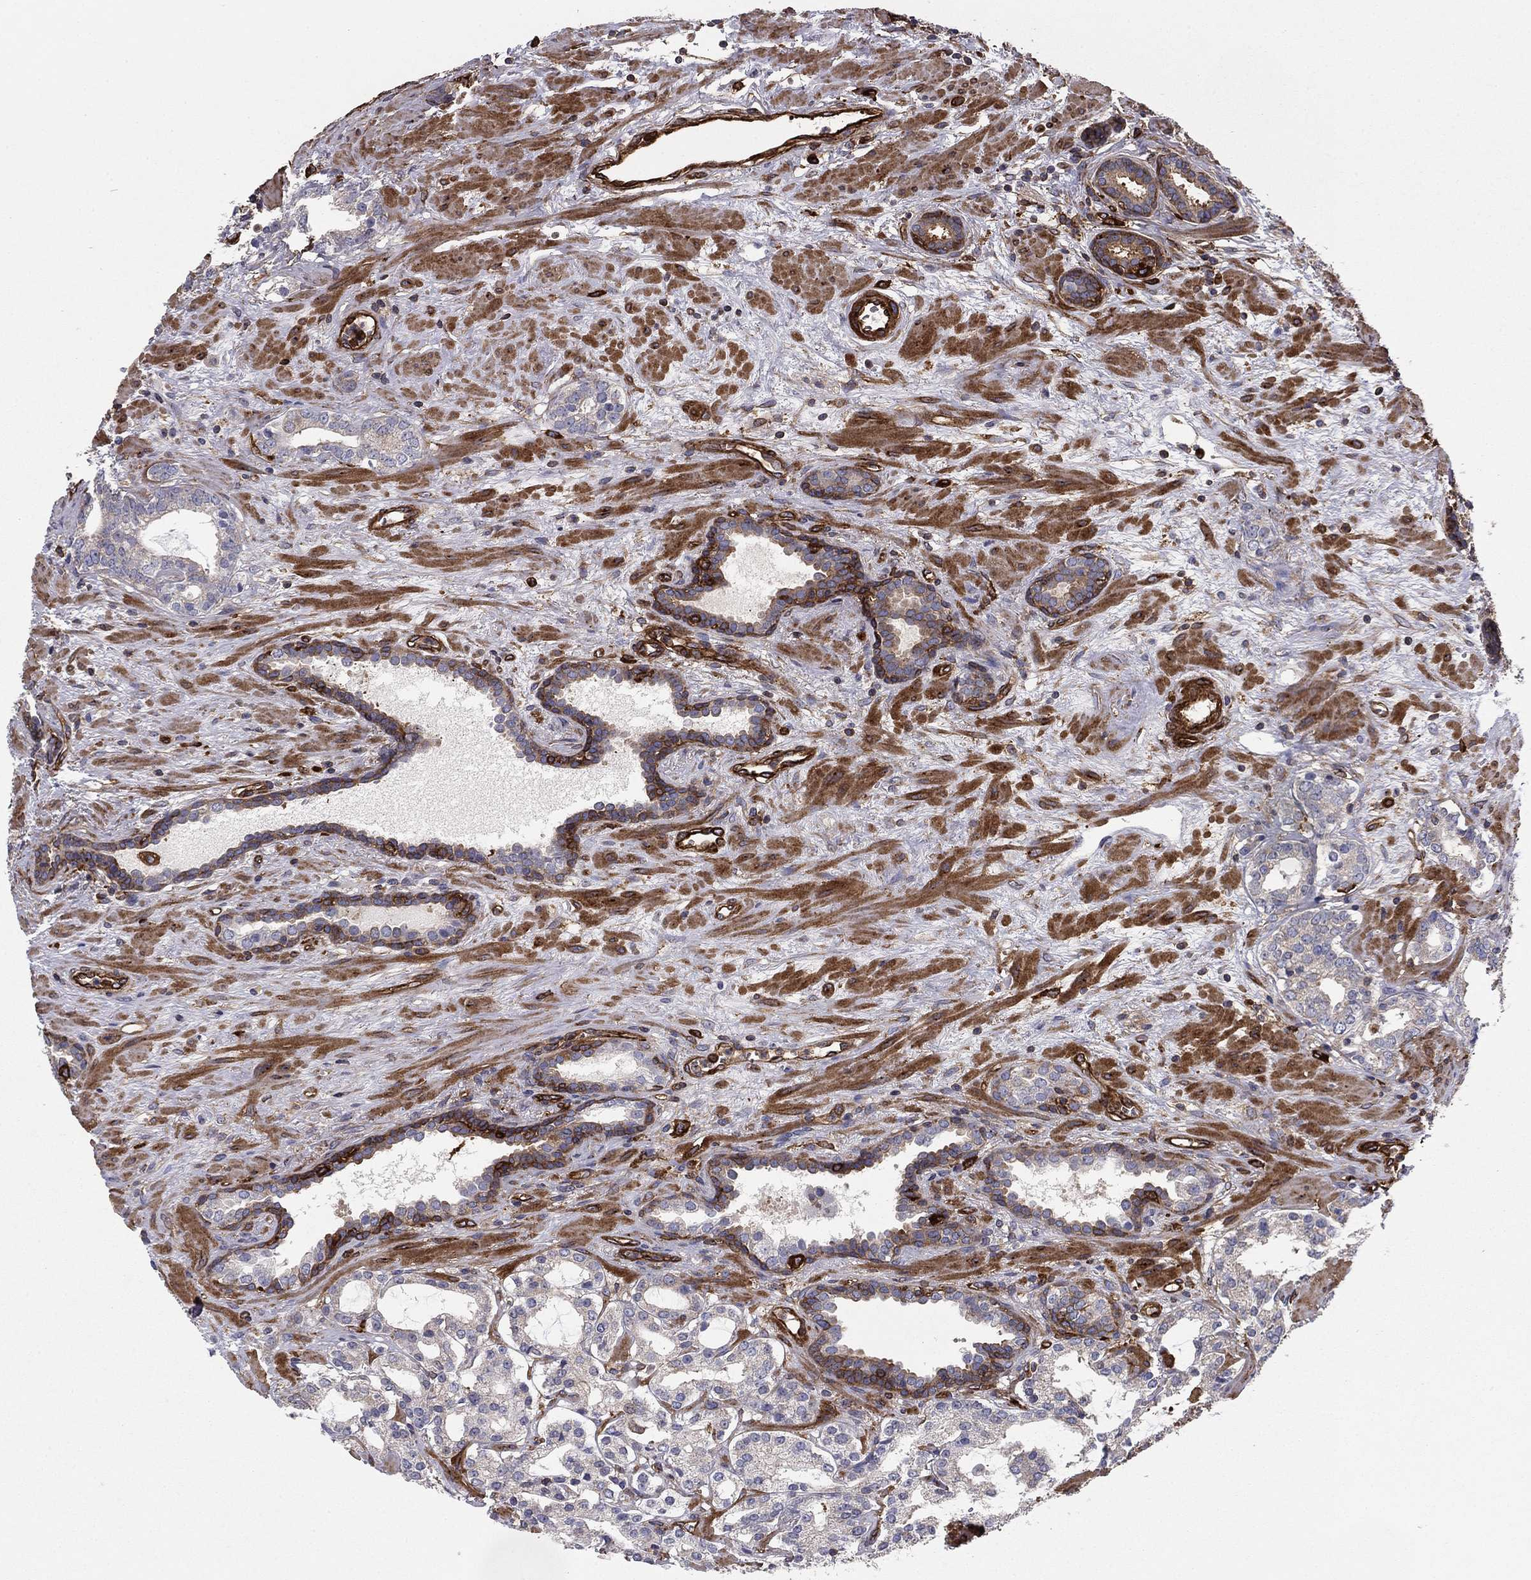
{"staining": {"intensity": "negative", "quantity": "none", "location": "none"}, "tissue": "prostate cancer", "cell_type": "Tumor cells", "image_type": "cancer", "snomed": [{"axis": "morphology", "description": "Adenocarcinoma, NOS"}, {"axis": "topography", "description": "Prostate"}], "caption": "The IHC photomicrograph has no significant staining in tumor cells of adenocarcinoma (prostate) tissue.", "gene": "EHBP1L1", "patient": {"sex": "male", "age": 66}}